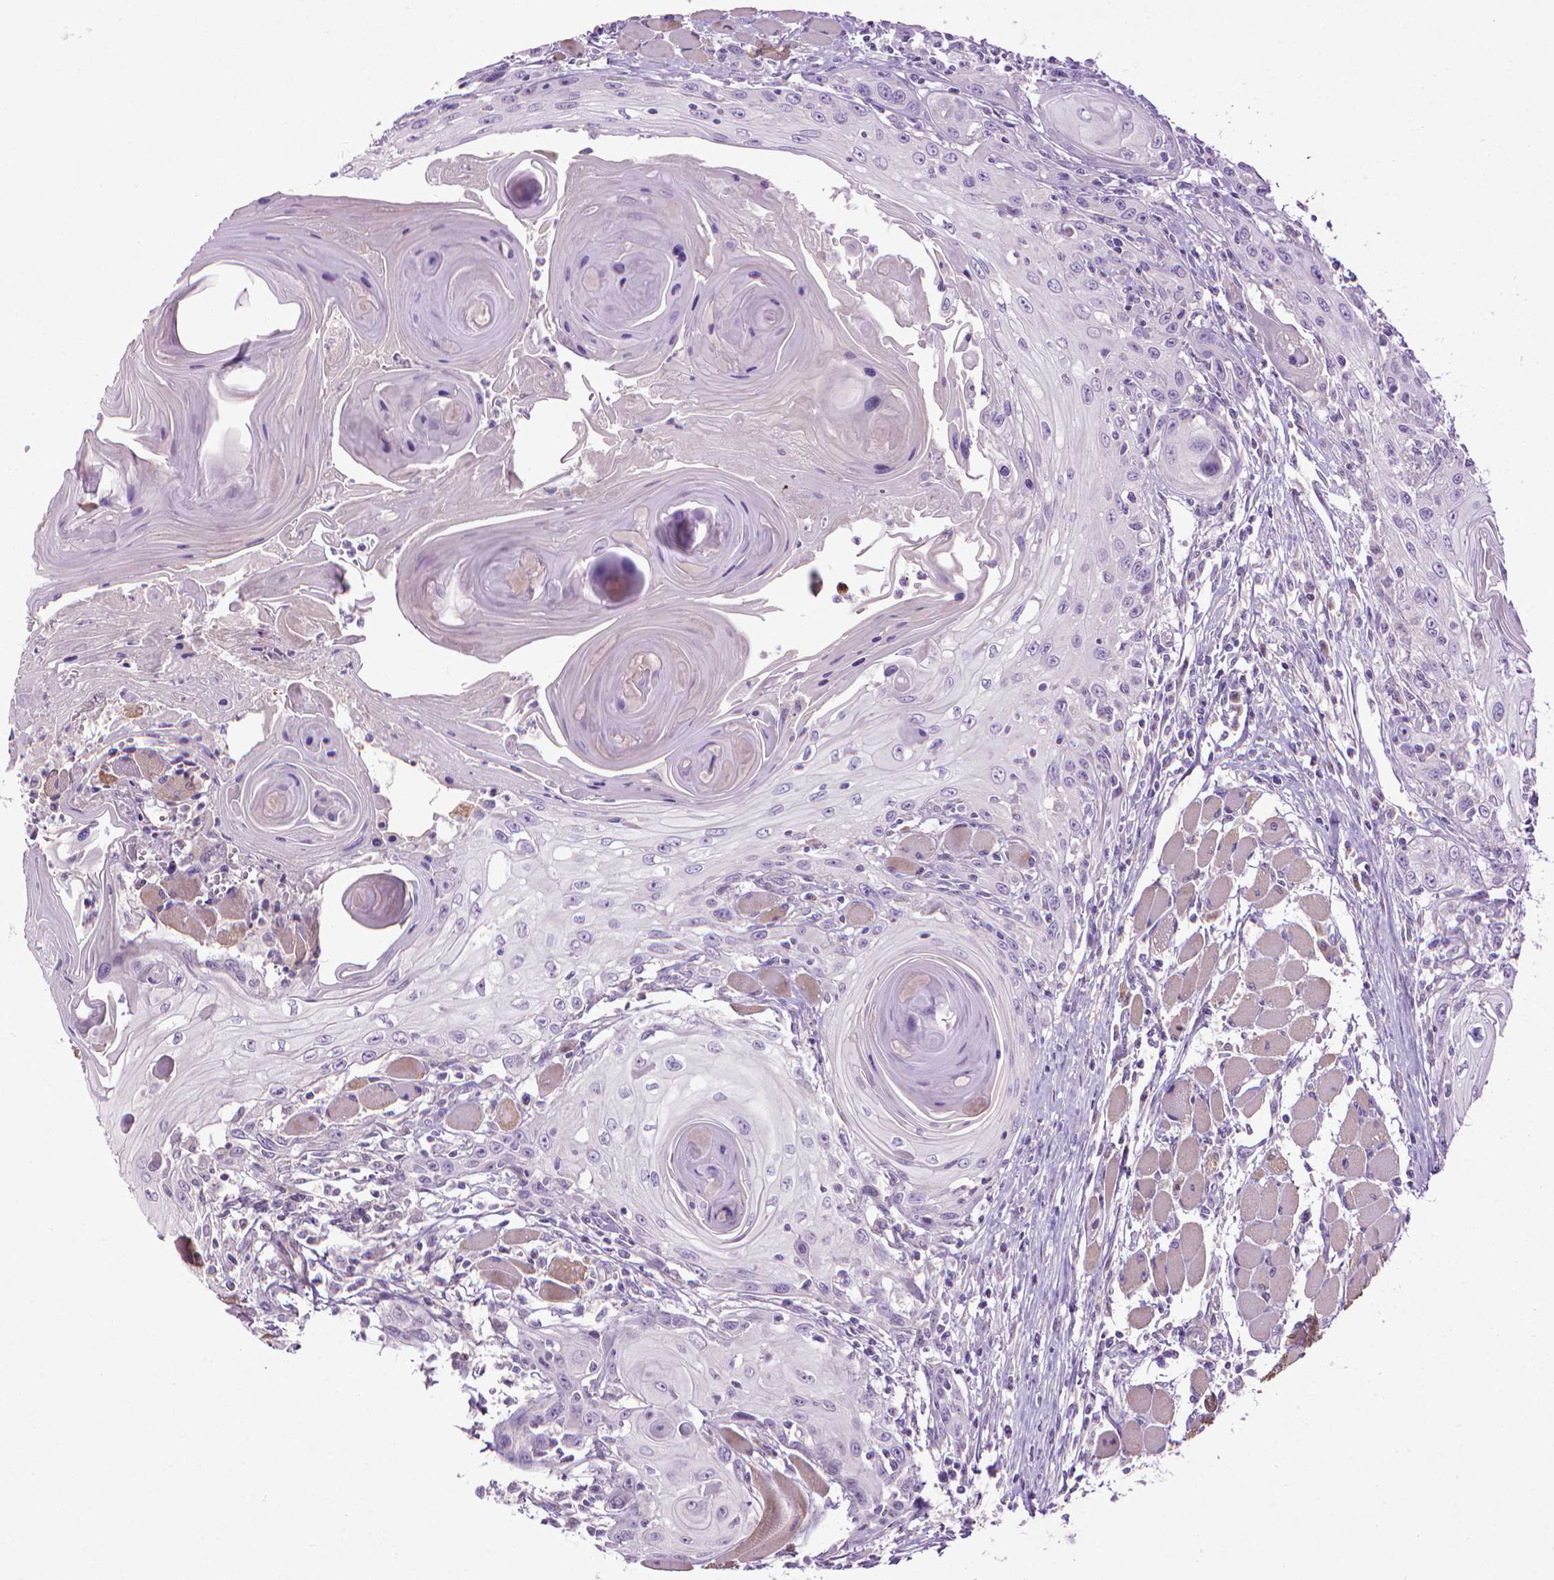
{"staining": {"intensity": "negative", "quantity": "none", "location": "none"}, "tissue": "head and neck cancer", "cell_type": "Tumor cells", "image_type": "cancer", "snomed": [{"axis": "morphology", "description": "Squamous cell carcinoma, NOS"}, {"axis": "topography", "description": "Head-Neck"}], "caption": "This is an immunohistochemistry histopathology image of human head and neck squamous cell carcinoma. There is no positivity in tumor cells.", "gene": "AQP10", "patient": {"sex": "female", "age": 80}}